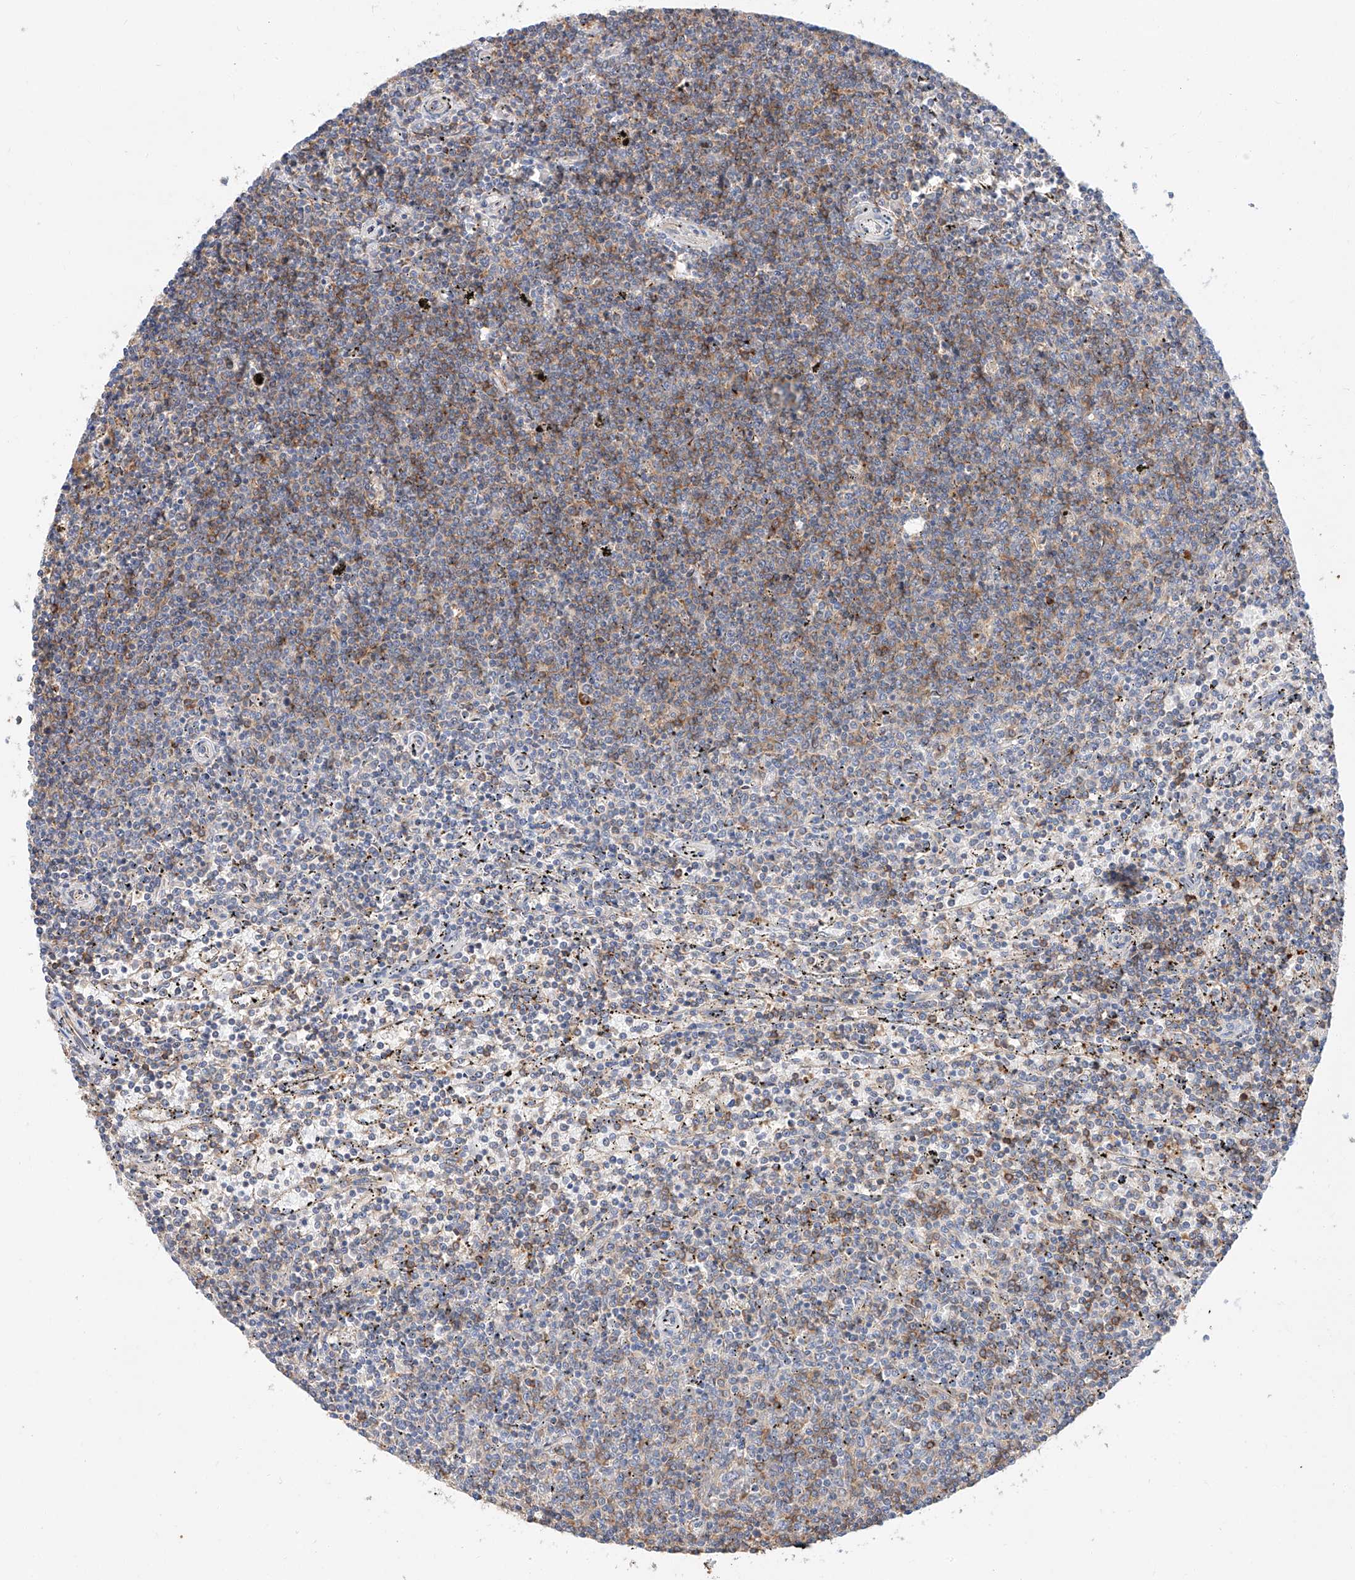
{"staining": {"intensity": "weak", "quantity": "<25%", "location": "cytoplasmic/membranous"}, "tissue": "lymphoma", "cell_type": "Tumor cells", "image_type": "cancer", "snomed": [{"axis": "morphology", "description": "Malignant lymphoma, non-Hodgkin's type, Low grade"}, {"axis": "topography", "description": "Spleen"}], "caption": "Immunohistochemistry (IHC) micrograph of neoplastic tissue: human low-grade malignant lymphoma, non-Hodgkin's type stained with DAB (3,3'-diaminobenzidine) displays no significant protein positivity in tumor cells.", "gene": "GLMN", "patient": {"sex": "female", "age": 50}}